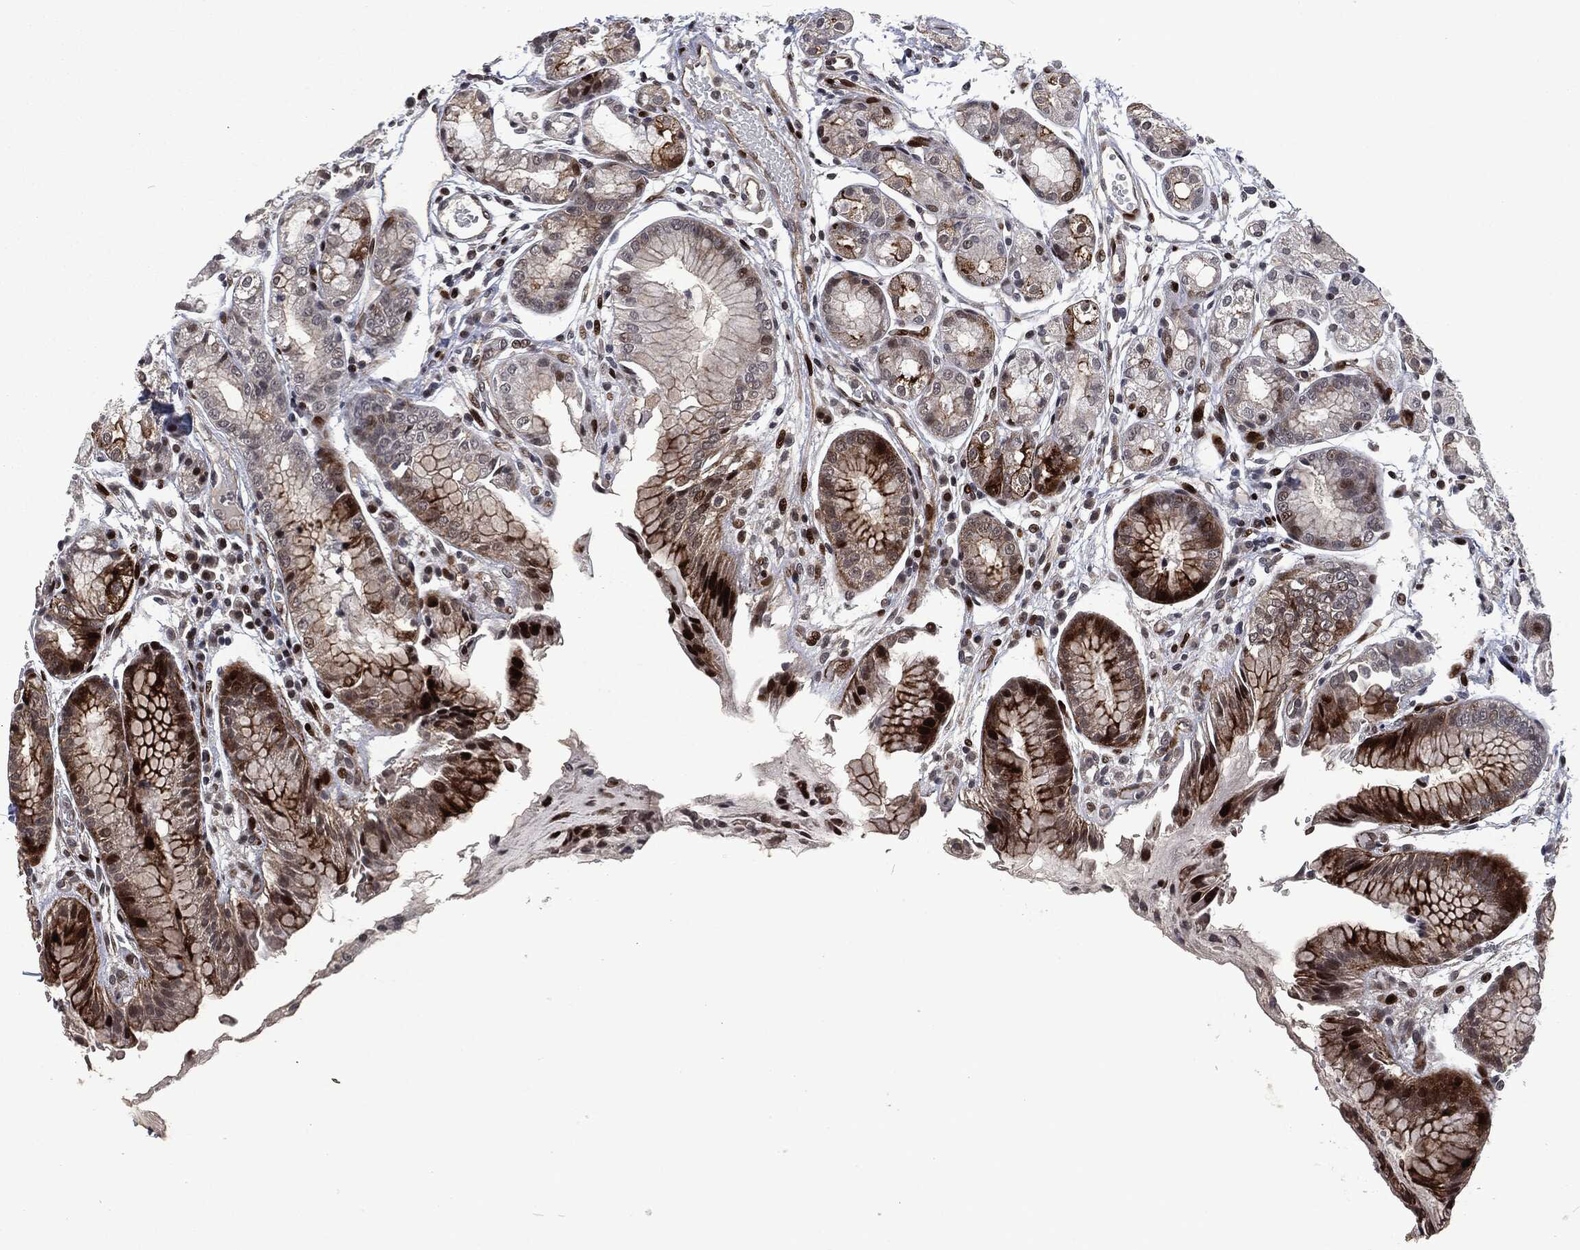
{"staining": {"intensity": "strong", "quantity": "<25%", "location": "cytoplasmic/membranous,nuclear"}, "tissue": "stomach", "cell_type": "Glandular cells", "image_type": "normal", "snomed": [{"axis": "morphology", "description": "Normal tissue, NOS"}, {"axis": "topography", "description": "Stomach, upper"}], "caption": "Immunohistochemical staining of unremarkable human stomach shows strong cytoplasmic/membranous,nuclear protein positivity in approximately <25% of glandular cells.", "gene": "EGFR", "patient": {"sex": "male", "age": 72}}